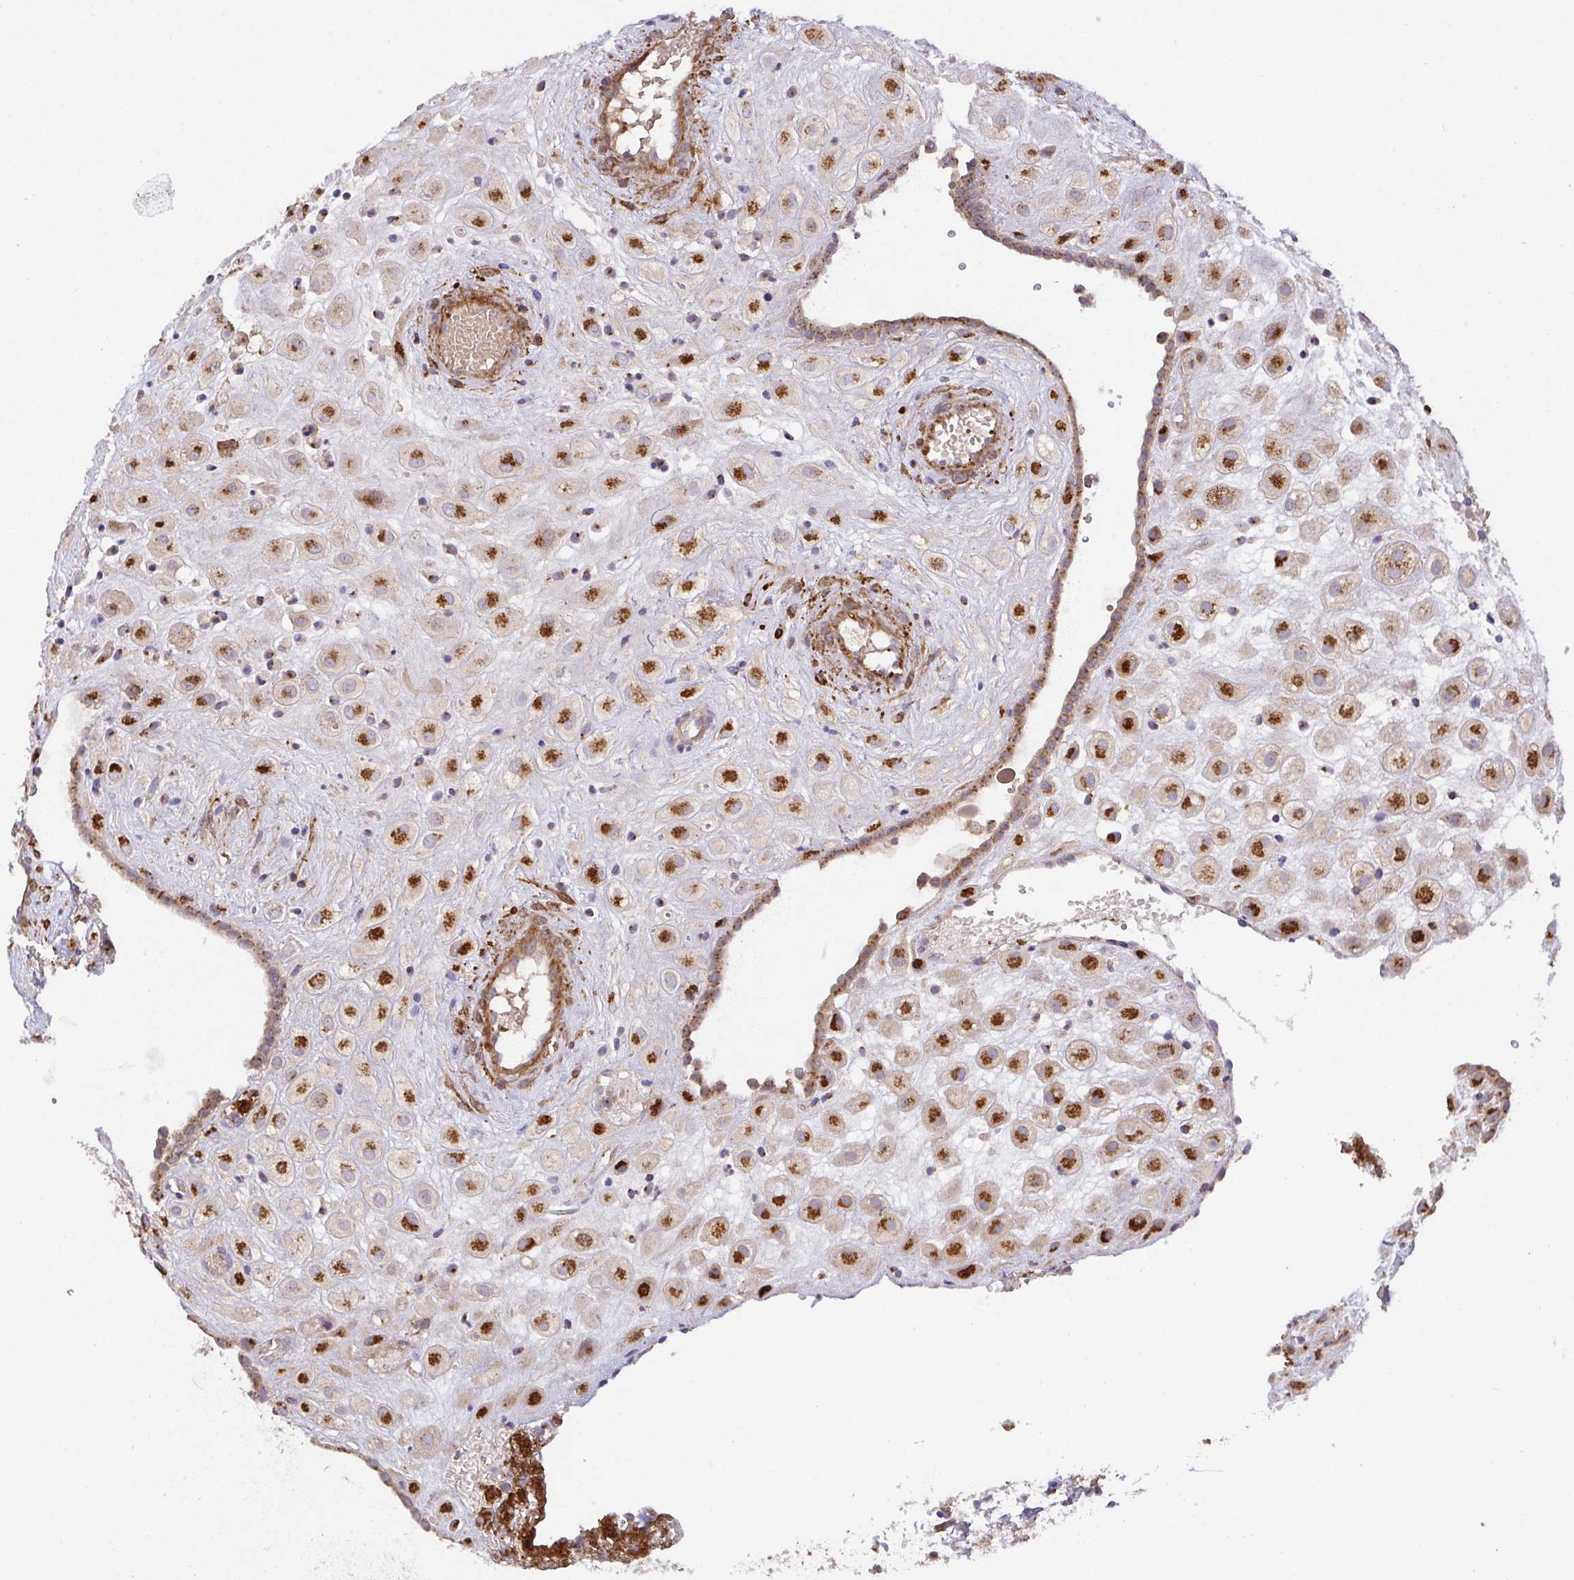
{"staining": {"intensity": "strong", "quantity": ">75%", "location": "cytoplasmic/membranous"}, "tissue": "placenta", "cell_type": "Decidual cells", "image_type": "normal", "snomed": [{"axis": "morphology", "description": "Normal tissue, NOS"}, {"axis": "topography", "description": "Placenta"}], "caption": "Approximately >75% of decidual cells in benign human placenta show strong cytoplasmic/membranous protein positivity as visualized by brown immunohistochemical staining.", "gene": "TM9SF4", "patient": {"sex": "female", "age": 24}}